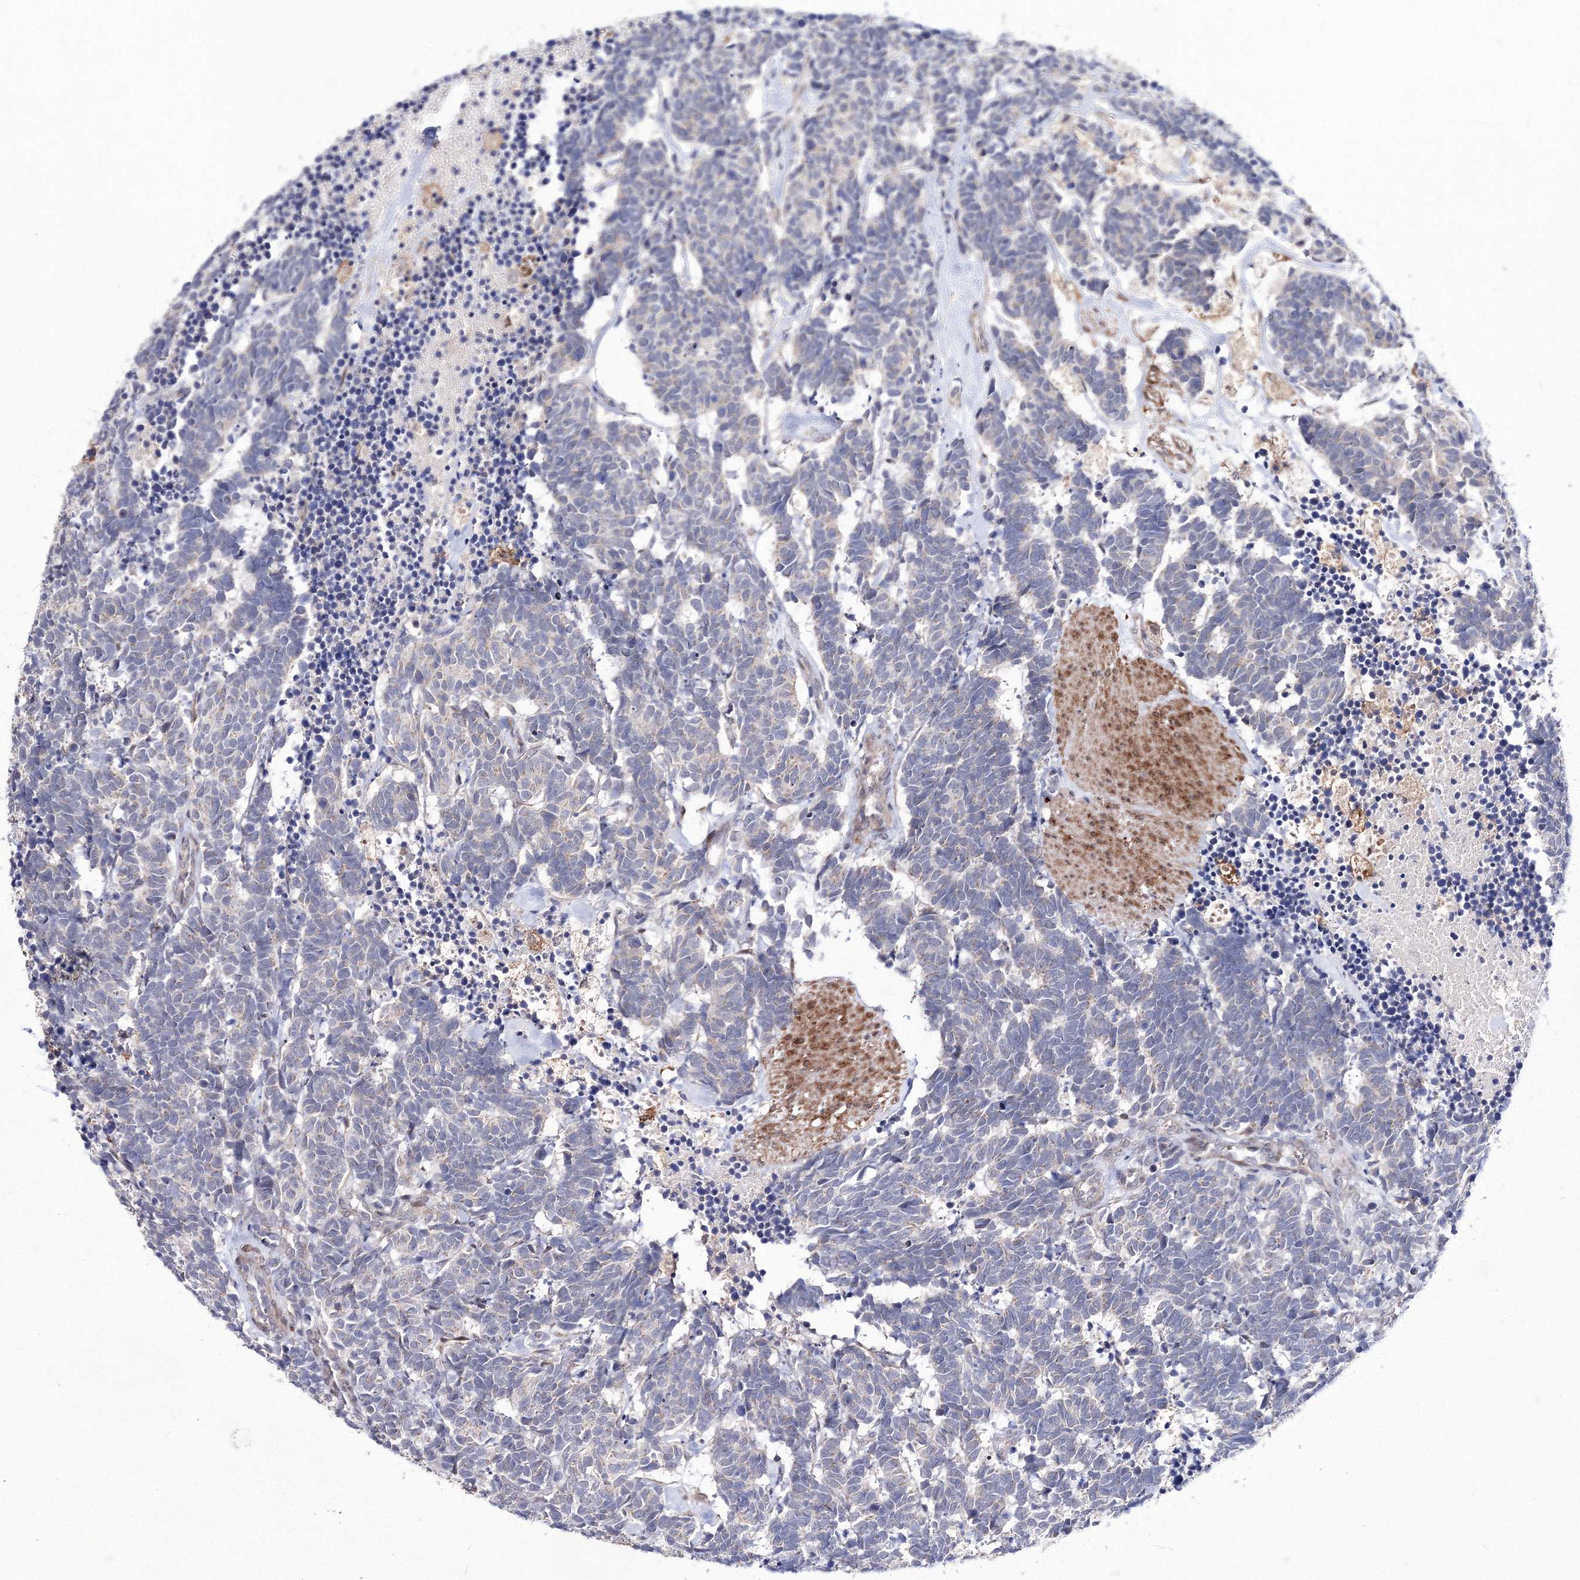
{"staining": {"intensity": "negative", "quantity": "none", "location": "none"}, "tissue": "carcinoid", "cell_type": "Tumor cells", "image_type": "cancer", "snomed": [{"axis": "morphology", "description": "Carcinoma, NOS"}, {"axis": "morphology", "description": "Carcinoid, malignant, NOS"}, {"axis": "topography", "description": "Urinary bladder"}], "caption": "Immunohistochemical staining of human carcinoma demonstrates no significant positivity in tumor cells.", "gene": "C11orf52", "patient": {"sex": "male", "age": 57}}